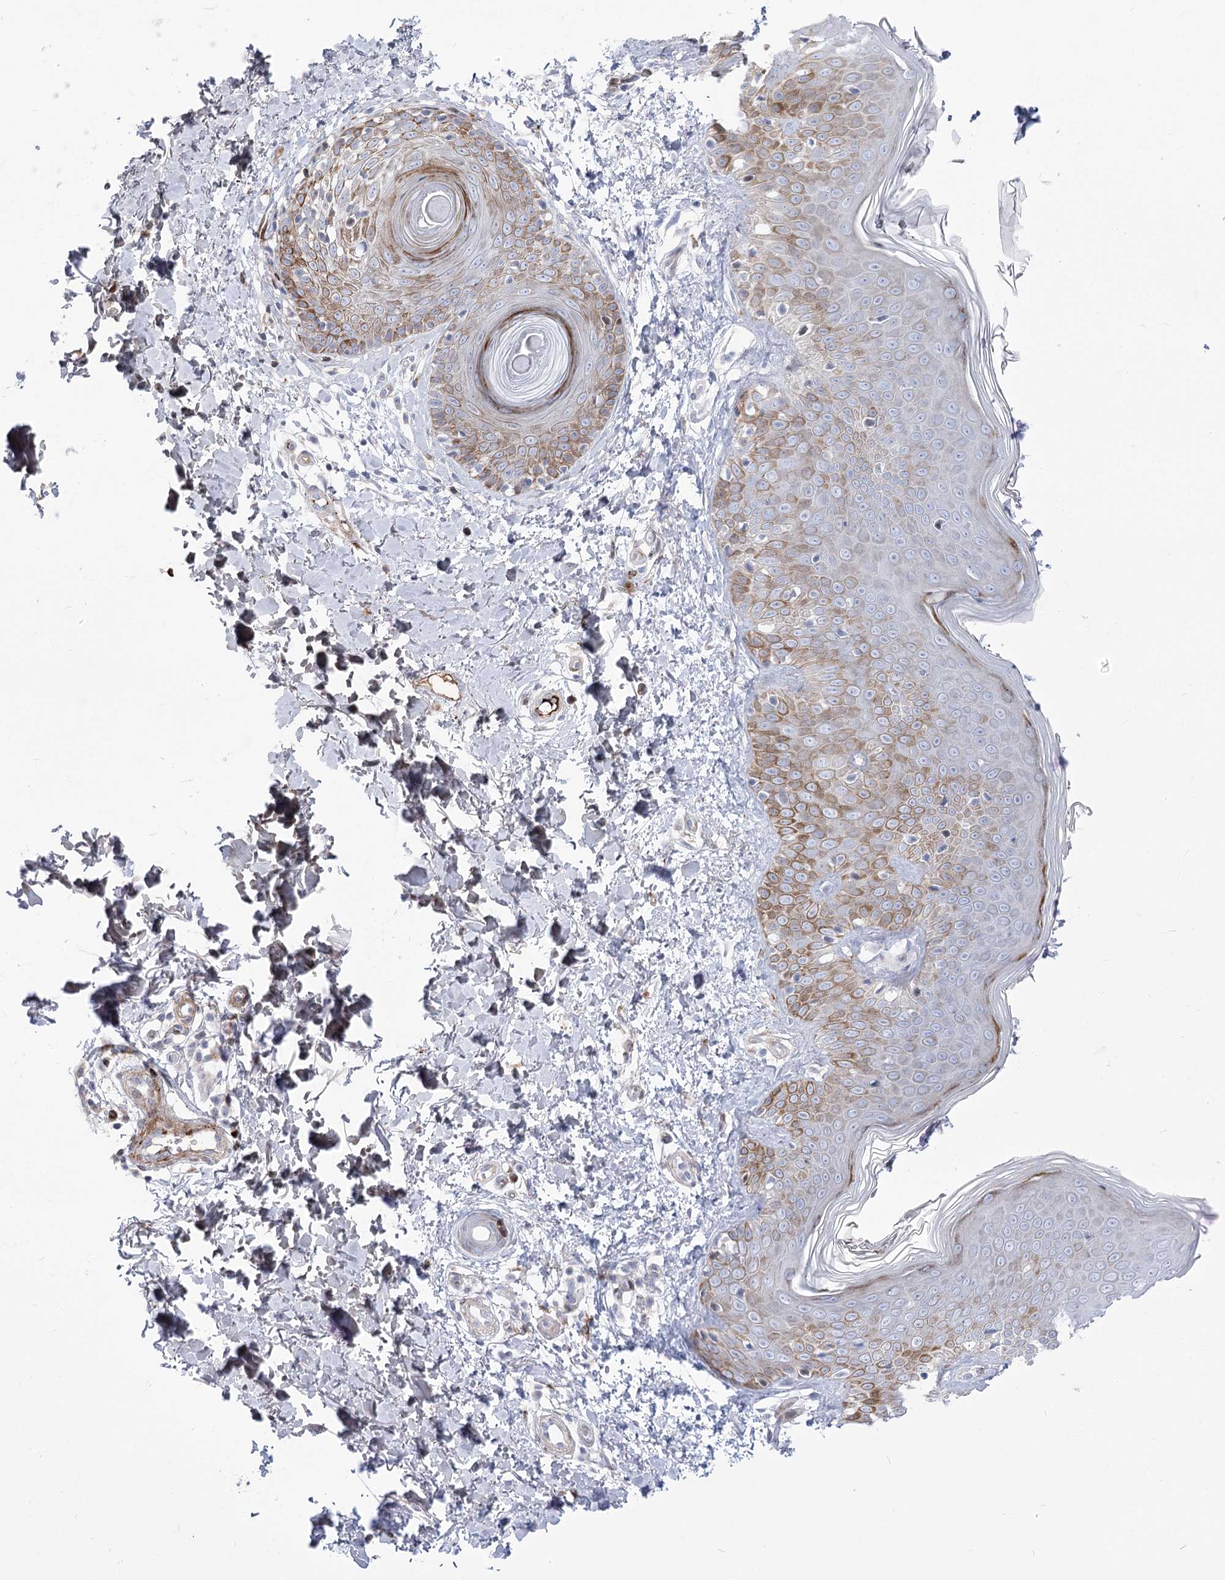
{"staining": {"intensity": "negative", "quantity": "none", "location": "none"}, "tissue": "skin", "cell_type": "Fibroblasts", "image_type": "normal", "snomed": [{"axis": "morphology", "description": "Normal tissue, NOS"}, {"axis": "topography", "description": "Skin"}], "caption": "Image shows no significant protein expression in fibroblasts of unremarkable skin.", "gene": "ANKRD23", "patient": {"sex": "male", "age": 37}}